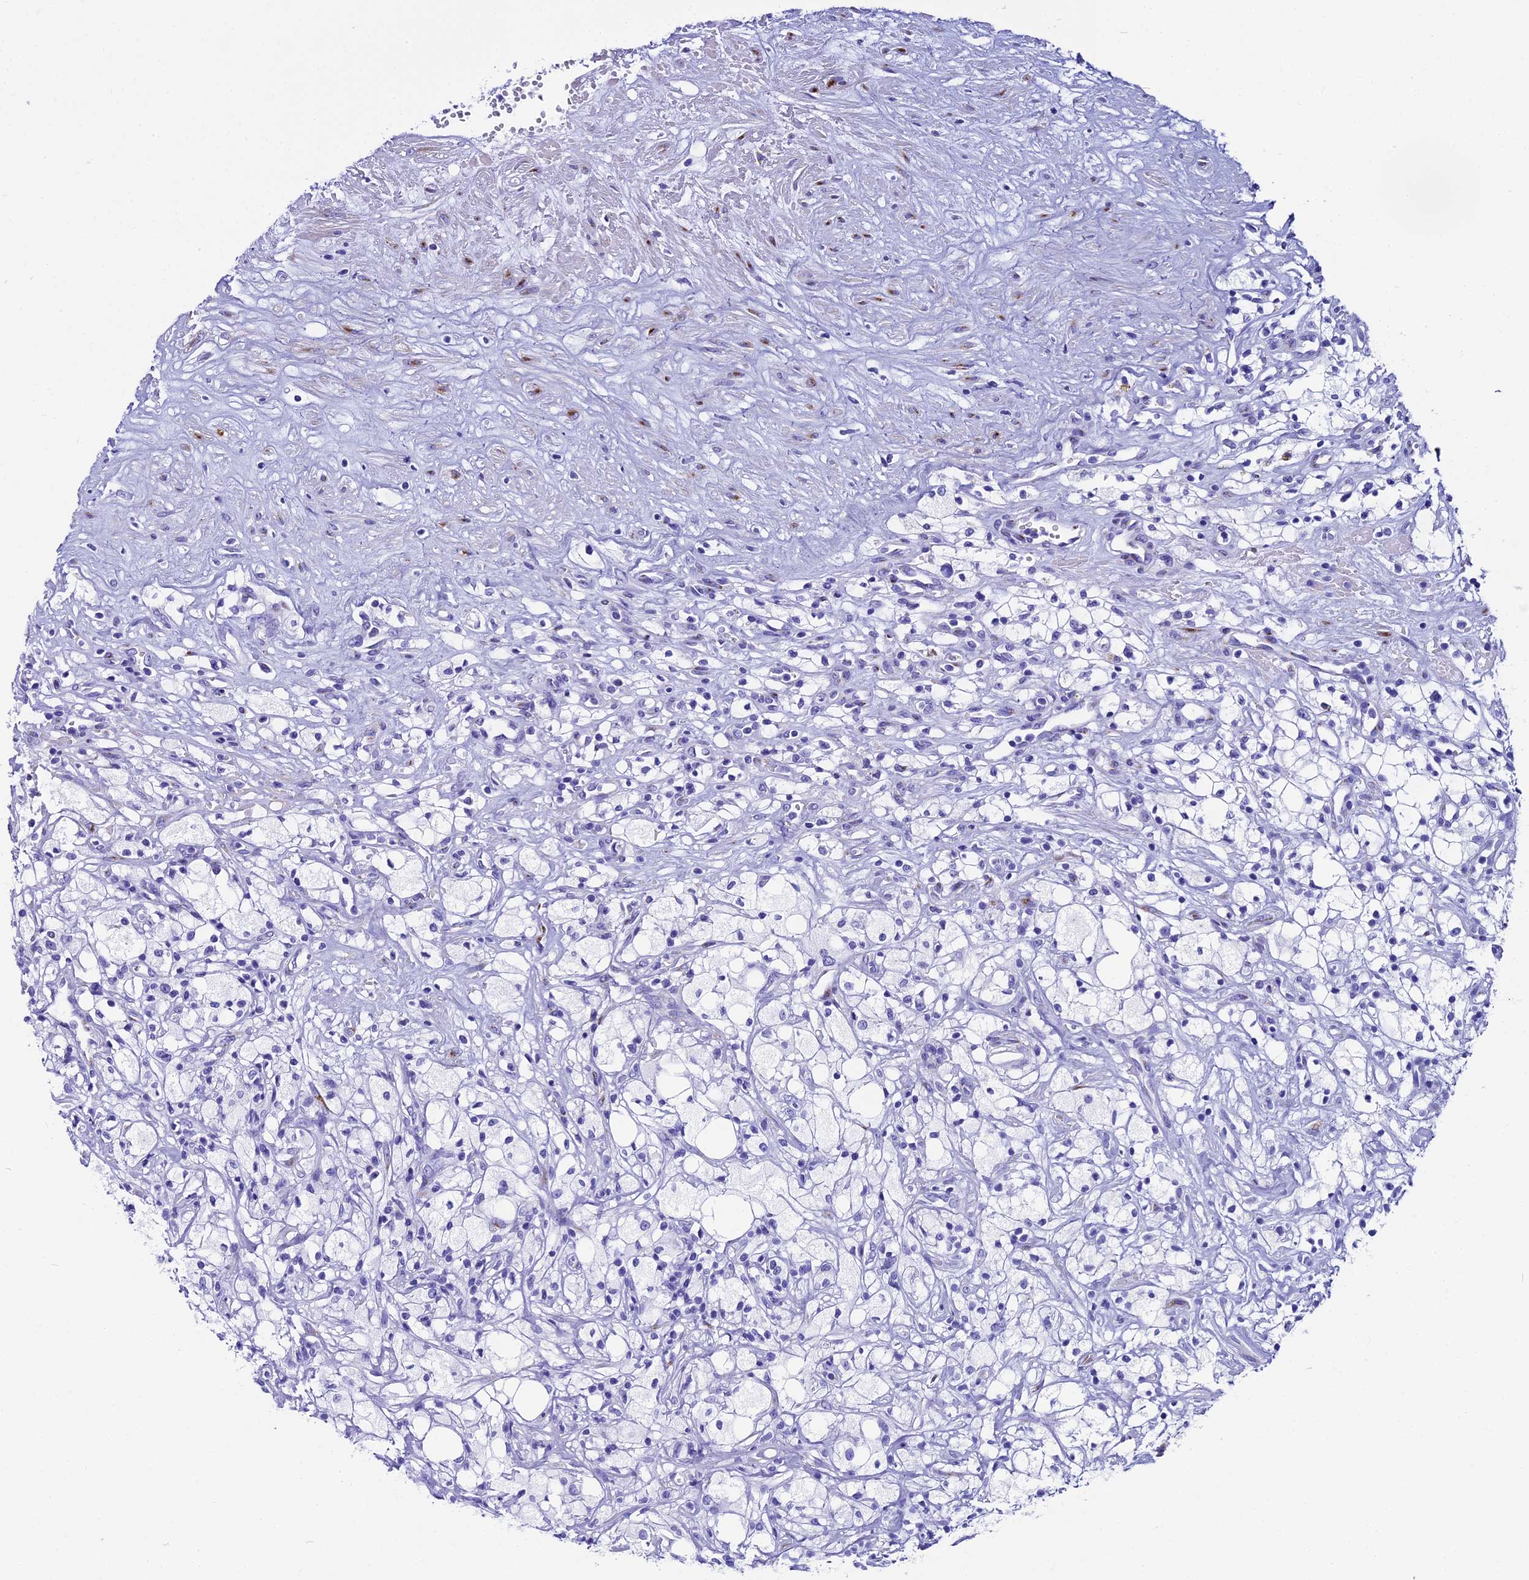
{"staining": {"intensity": "negative", "quantity": "none", "location": "none"}, "tissue": "renal cancer", "cell_type": "Tumor cells", "image_type": "cancer", "snomed": [{"axis": "morphology", "description": "Adenocarcinoma, NOS"}, {"axis": "topography", "description": "Kidney"}], "caption": "Human renal cancer stained for a protein using immunohistochemistry (IHC) displays no positivity in tumor cells.", "gene": "AP3B2", "patient": {"sex": "male", "age": 59}}